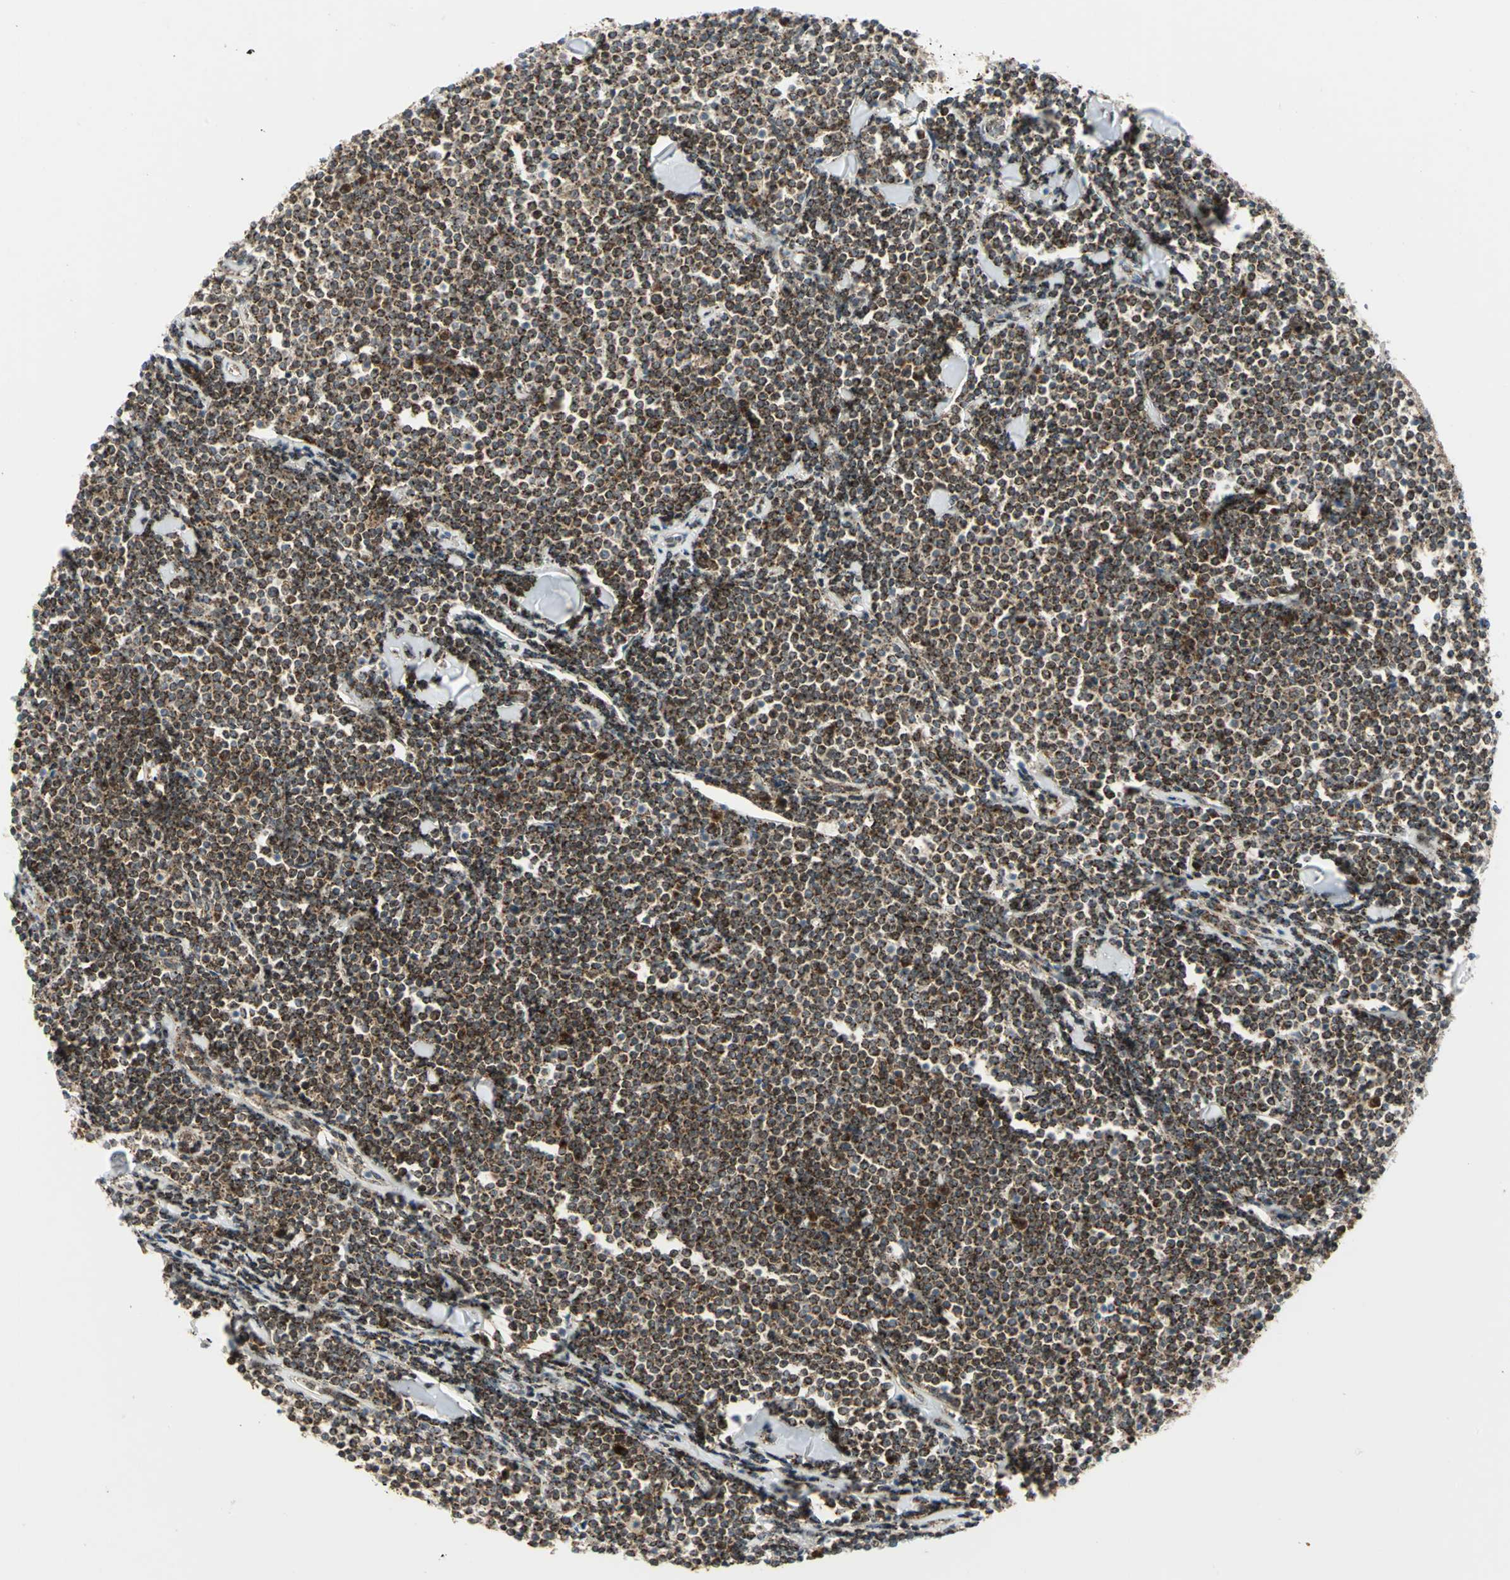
{"staining": {"intensity": "strong", "quantity": ">75%", "location": "cytoplasmic/membranous,nuclear"}, "tissue": "lymphoma", "cell_type": "Tumor cells", "image_type": "cancer", "snomed": [{"axis": "morphology", "description": "Malignant lymphoma, non-Hodgkin's type, Low grade"}, {"axis": "topography", "description": "Soft tissue"}], "caption": "Low-grade malignant lymphoma, non-Hodgkin's type stained for a protein (brown) demonstrates strong cytoplasmic/membranous and nuclear positive staining in about >75% of tumor cells.", "gene": "ATP6V1A", "patient": {"sex": "male", "age": 92}}